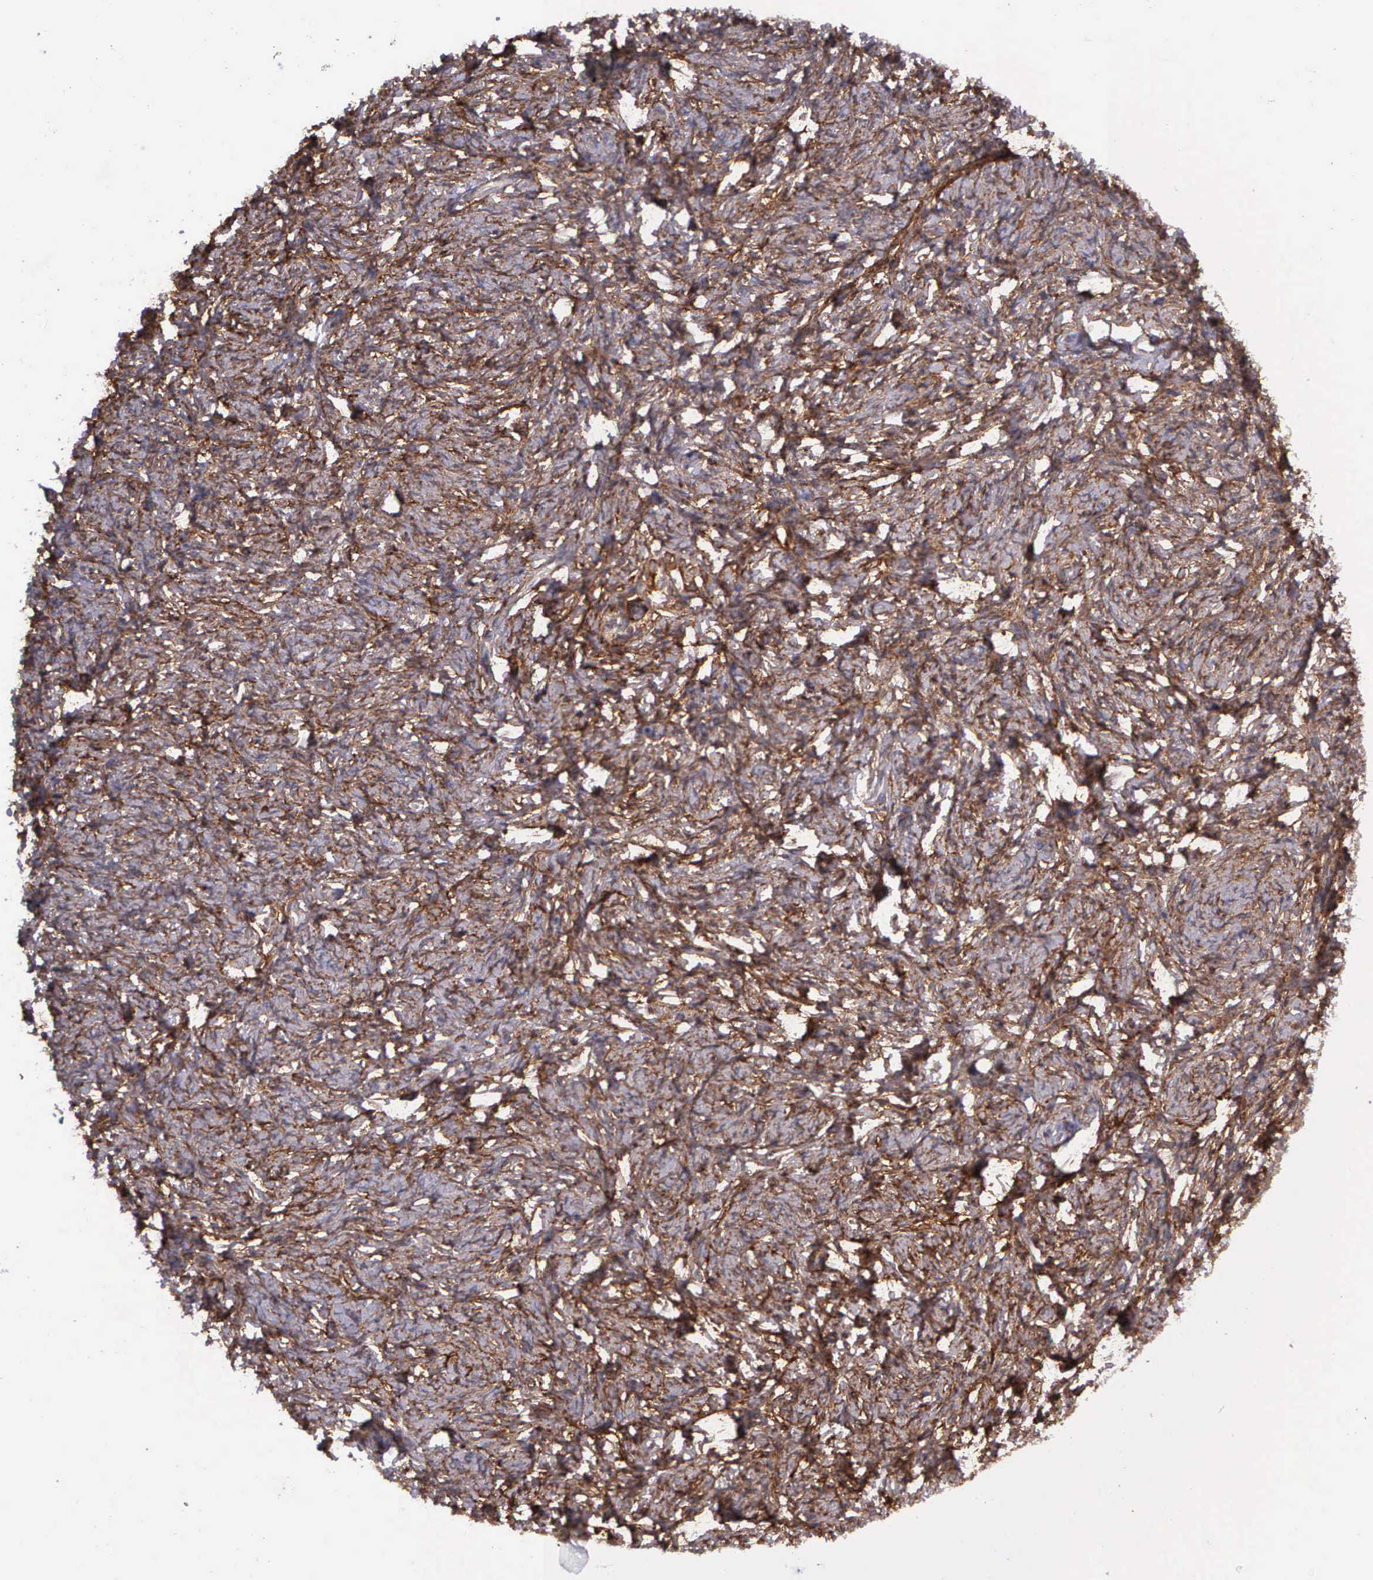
{"staining": {"intensity": "strong", "quantity": ">75%", "location": "cytoplasmic/membranous"}, "tissue": "ovarian cancer", "cell_type": "Tumor cells", "image_type": "cancer", "snomed": [{"axis": "morphology", "description": "Normal tissue, NOS"}, {"axis": "morphology", "description": "Cystadenocarcinoma, serous, NOS"}, {"axis": "topography", "description": "Ovary"}], "caption": "Immunohistochemical staining of ovarian cancer displays high levels of strong cytoplasmic/membranous protein staining in approximately >75% of tumor cells. (DAB IHC, brown staining for protein, blue staining for nuclei).", "gene": "PRICKLE3", "patient": {"sex": "female", "age": 62}}